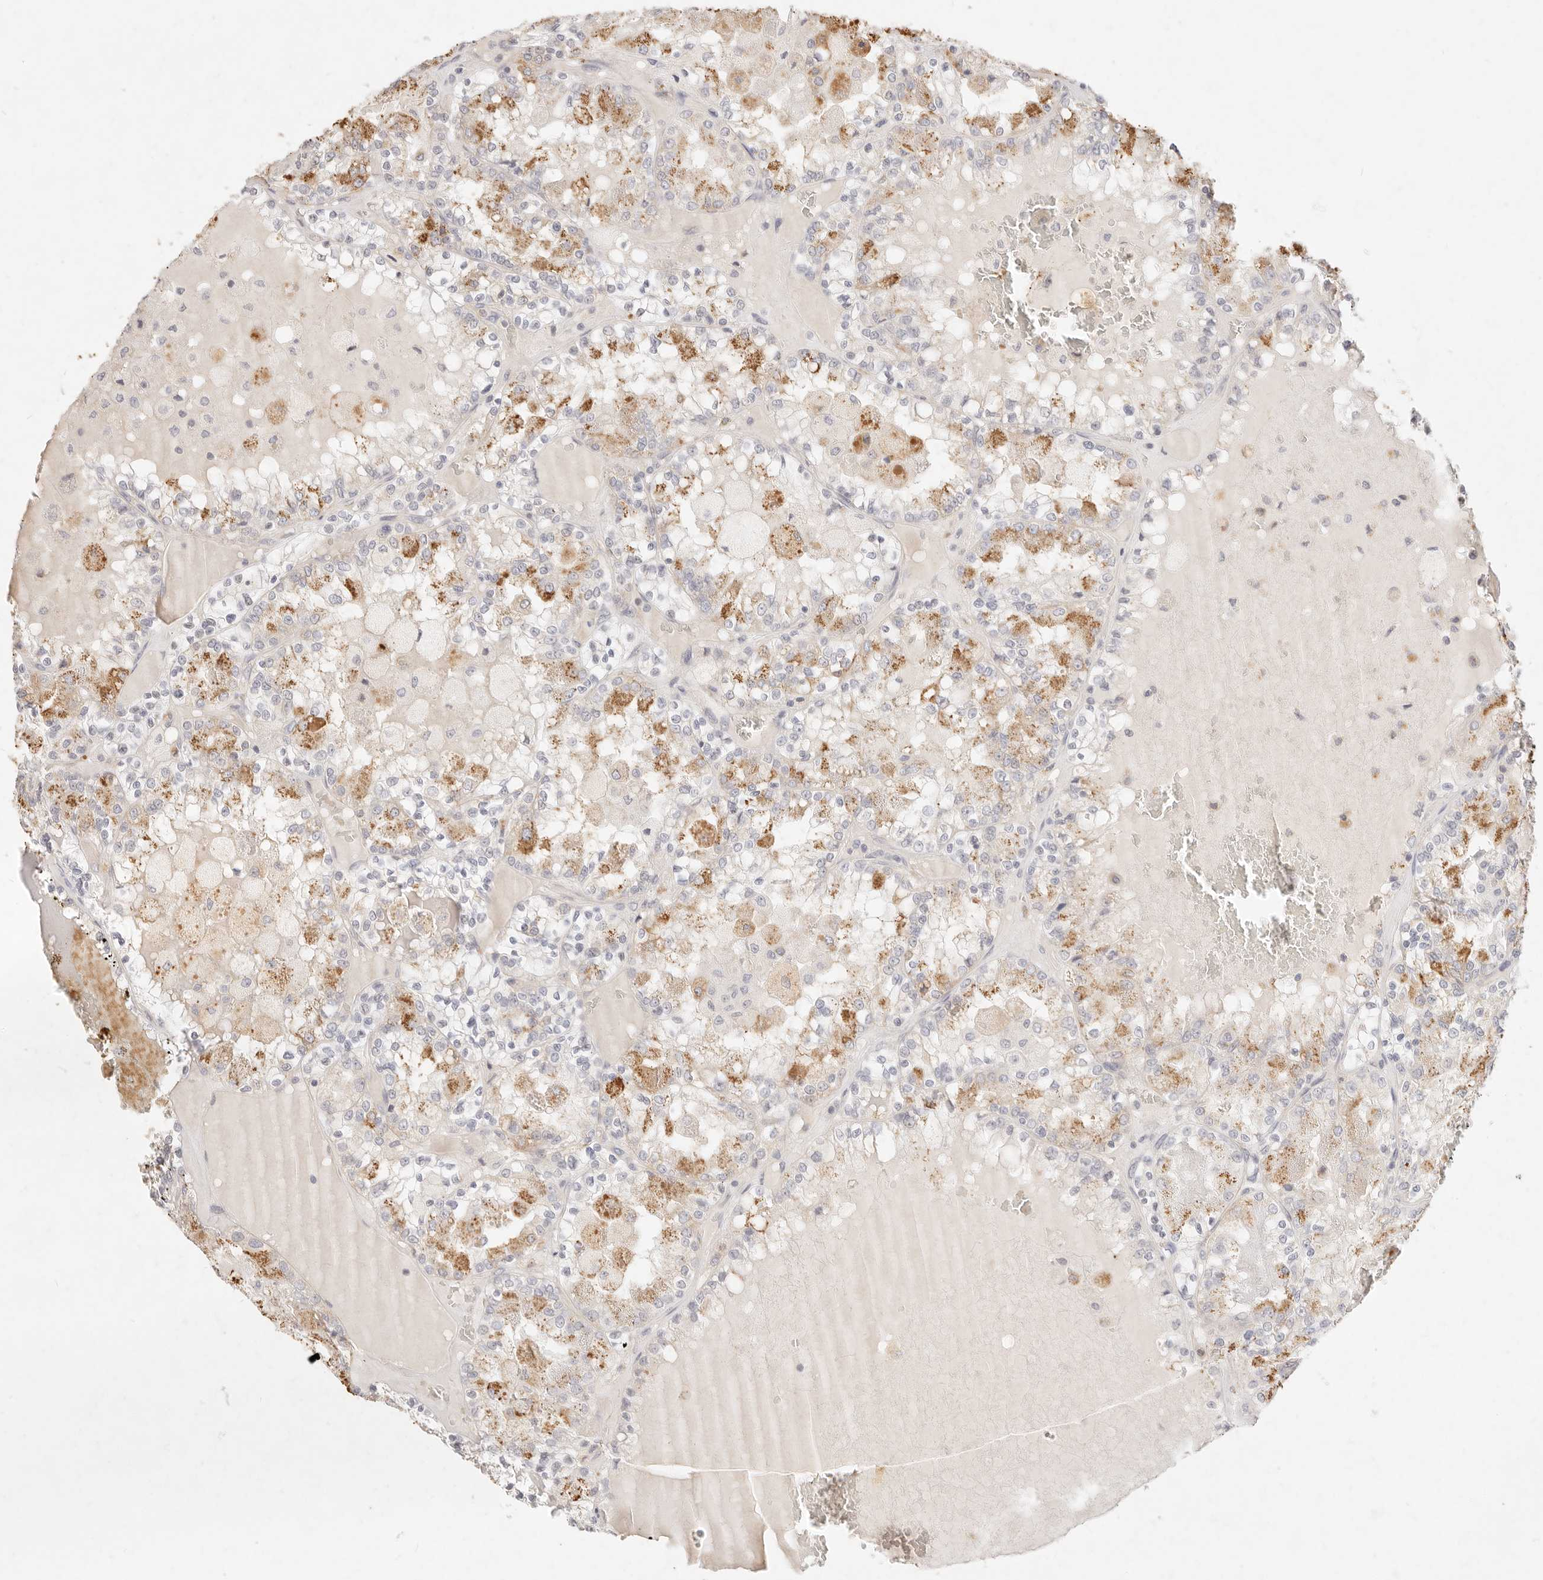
{"staining": {"intensity": "negative", "quantity": "none", "location": "none"}, "tissue": "renal cancer", "cell_type": "Tumor cells", "image_type": "cancer", "snomed": [{"axis": "morphology", "description": "Adenocarcinoma, NOS"}, {"axis": "topography", "description": "Kidney"}], "caption": "Renal adenocarcinoma stained for a protein using immunohistochemistry exhibits no staining tumor cells.", "gene": "ASCL3", "patient": {"sex": "female", "age": 56}}